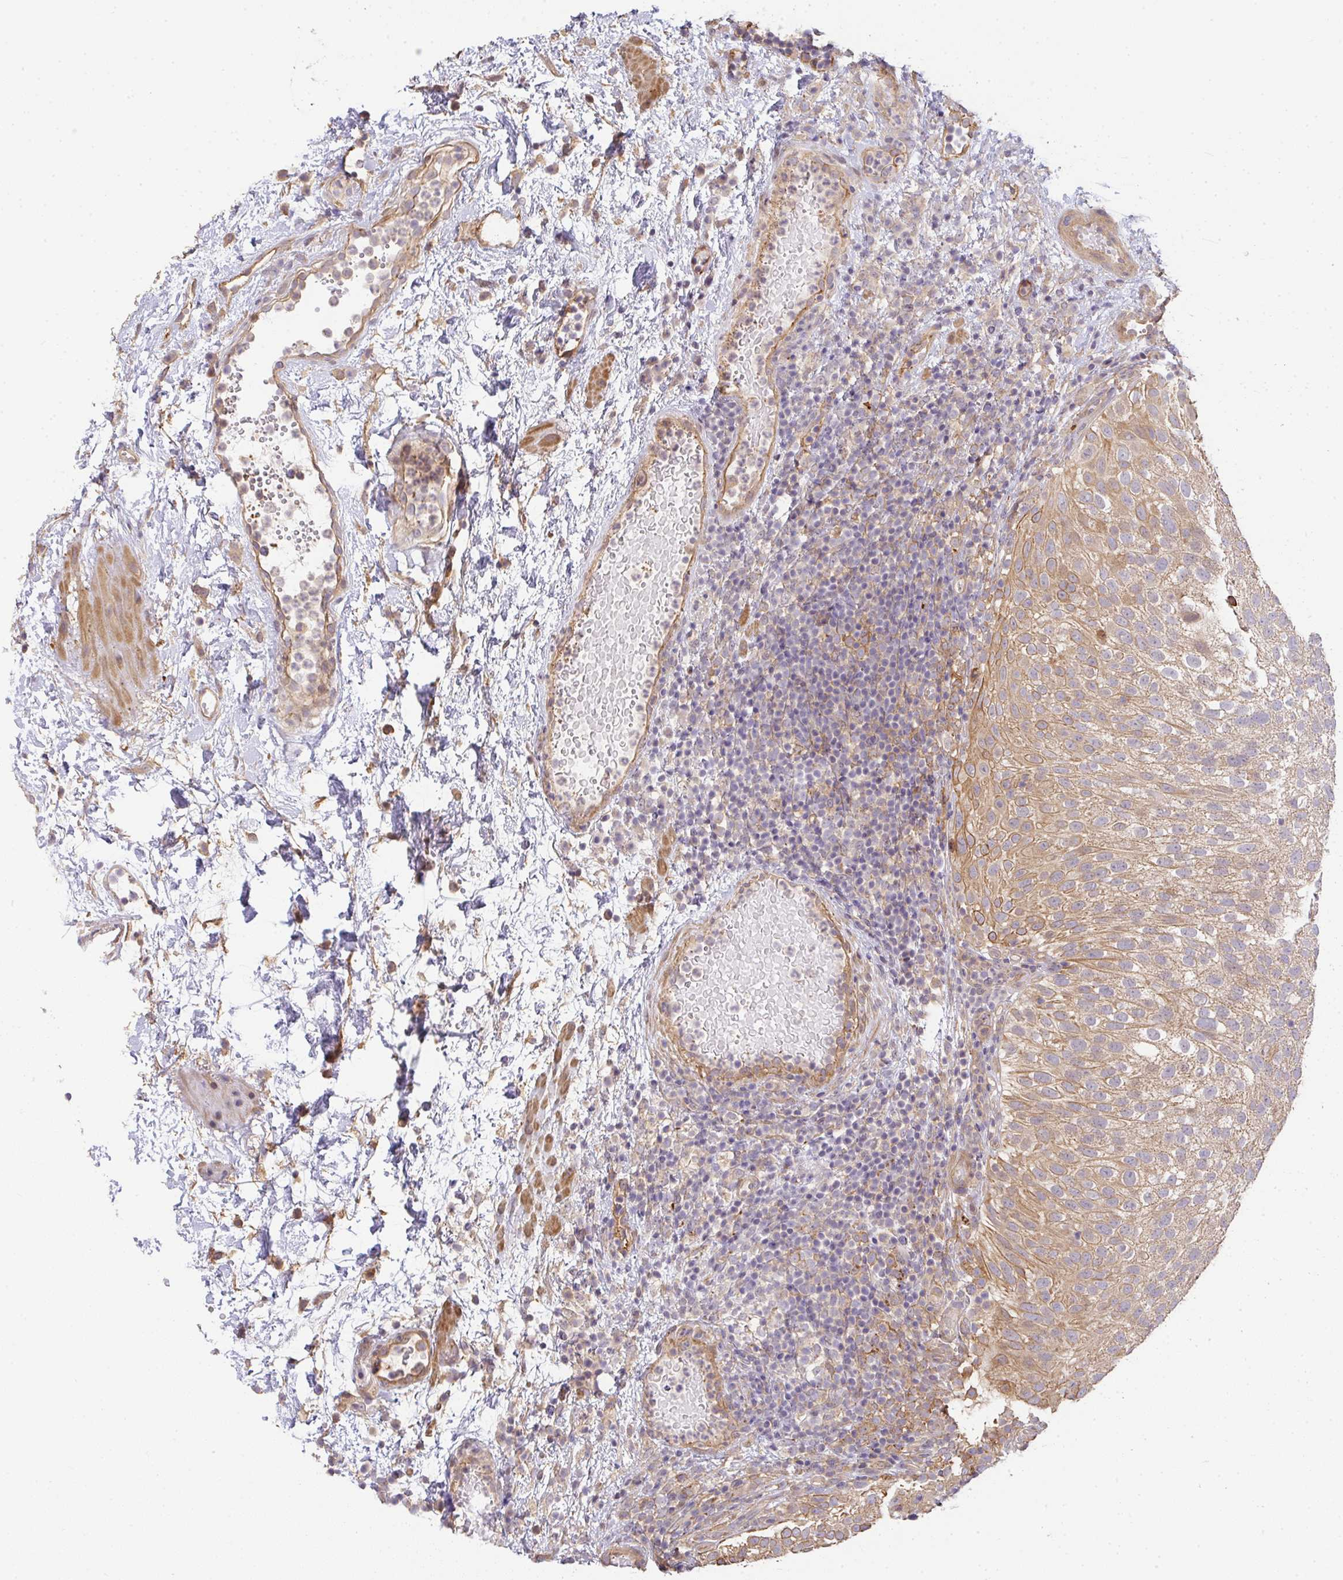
{"staining": {"intensity": "moderate", "quantity": "25%-75%", "location": "cytoplasmic/membranous"}, "tissue": "urothelial cancer", "cell_type": "Tumor cells", "image_type": "cancer", "snomed": [{"axis": "morphology", "description": "Urothelial carcinoma, Low grade"}, {"axis": "topography", "description": "Urinary bladder"}], "caption": "Tumor cells exhibit medium levels of moderate cytoplasmic/membranous staining in about 25%-75% of cells in urothelial cancer. The staining was performed using DAB (3,3'-diaminobenzidine) to visualize the protein expression in brown, while the nuclei were stained in blue with hematoxylin (Magnification: 20x).", "gene": "EEF1AKMT1", "patient": {"sex": "male", "age": 78}}